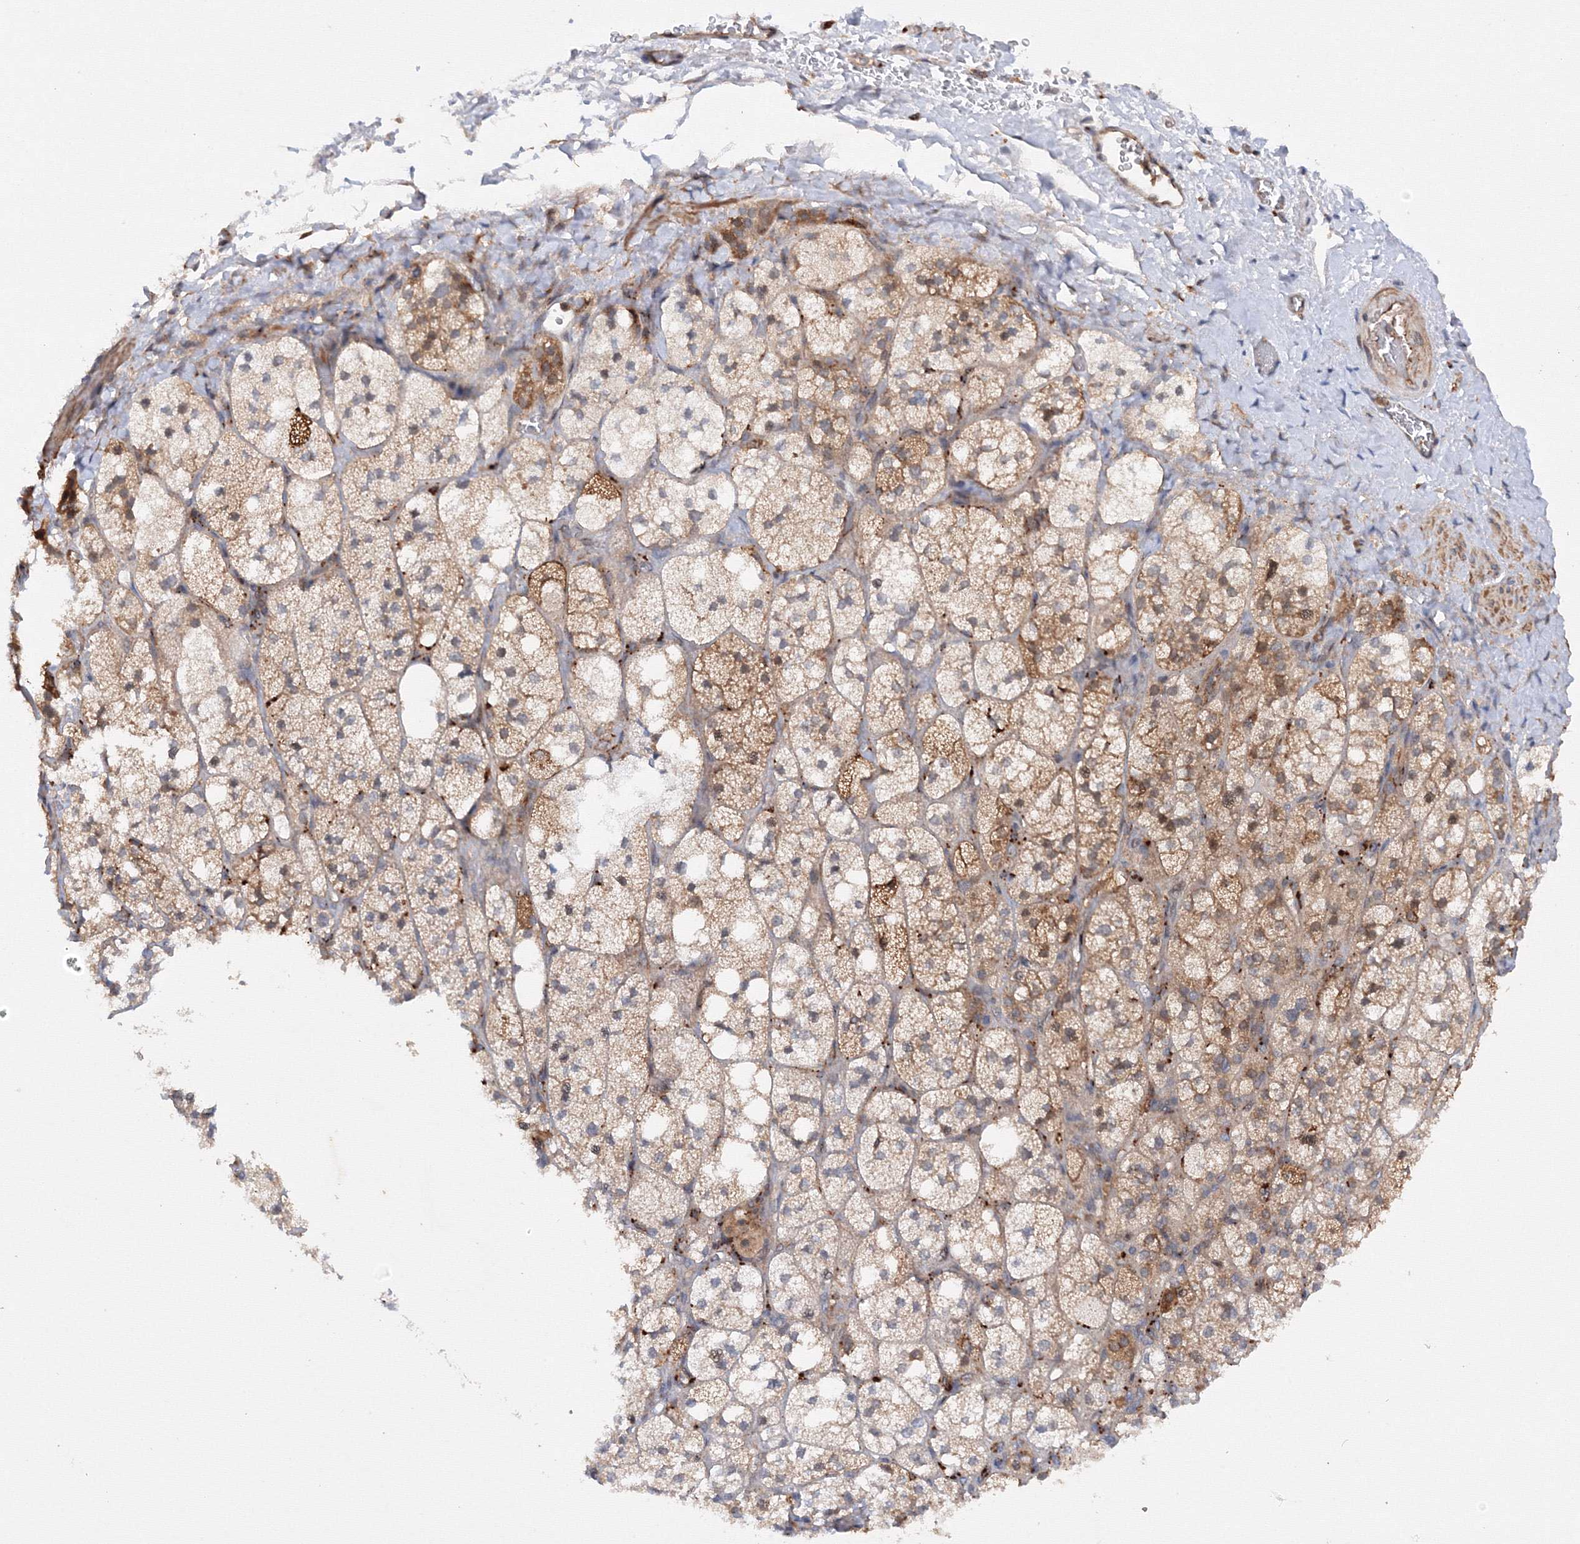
{"staining": {"intensity": "moderate", "quantity": "25%-75%", "location": "cytoplasmic/membranous"}, "tissue": "adrenal gland", "cell_type": "Glandular cells", "image_type": "normal", "snomed": [{"axis": "morphology", "description": "Normal tissue, NOS"}, {"axis": "topography", "description": "Adrenal gland"}], "caption": "Adrenal gland stained with immunohistochemistry (IHC) exhibits moderate cytoplasmic/membranous staining in about 25%-75% of glandular cells.", "gene": "DCTD", "patient": {"sex": "male", "age": 61}}